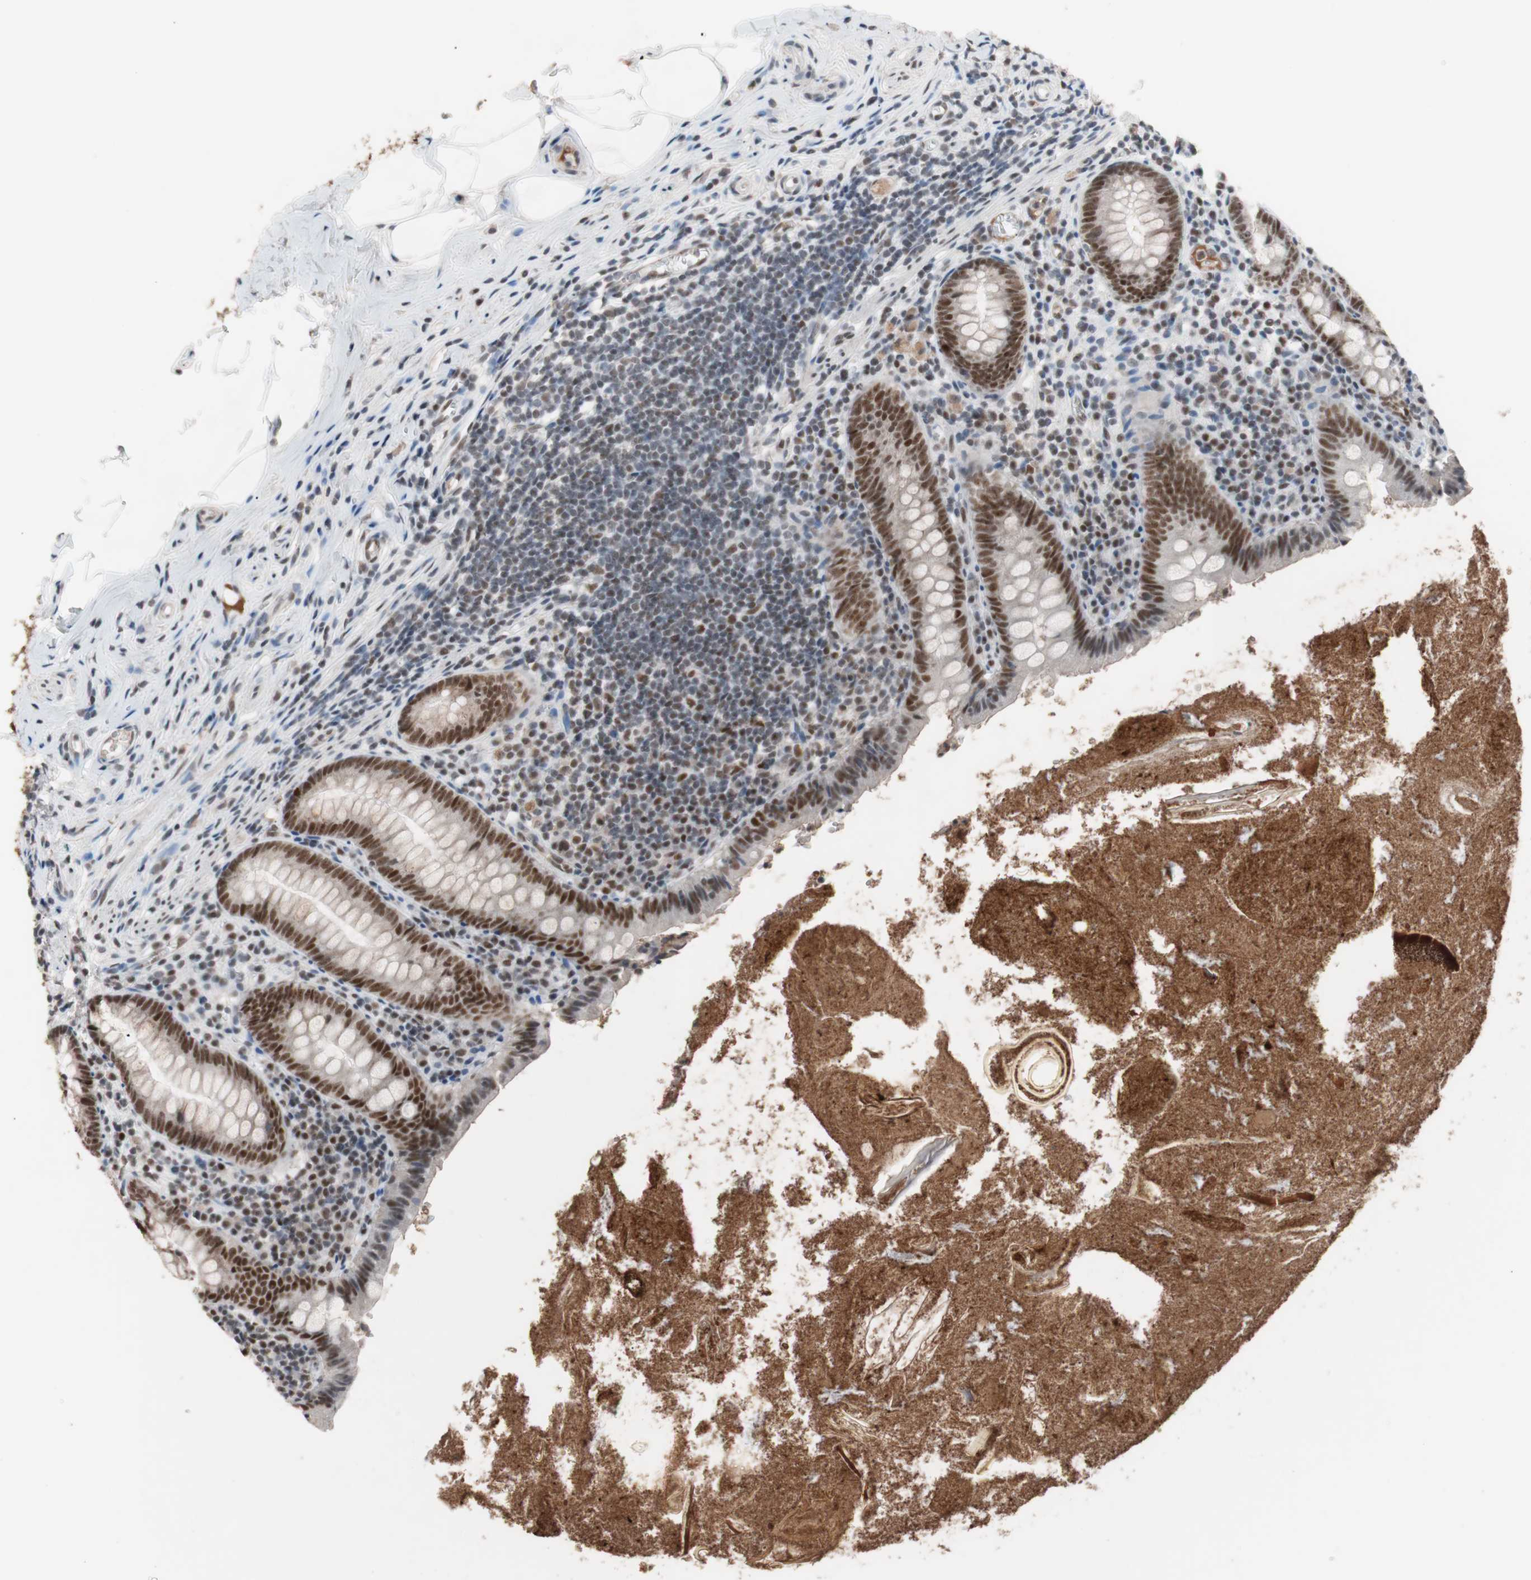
{"staining": {"intensity": "moderate", "quantity": ">75%", "location": "nuclear"}, "tissue": "appendix", "cell_type": "Glandular cells", "image_type": "normal", "snomed": [{"axis": "morphology", "description": "Normal tissue, NOS"}, {"axis": "topography", "description": "Appendix"}], "caption": "Immunohistochemistry photomicrograph of unremarkable appendix stained for a protein (brown), which demonstrates medium levels of moderate nuclear positivity in about >75% of glandular cells.", "gene": "LIG3", "patient": {"sex": "male", "age": 52}}